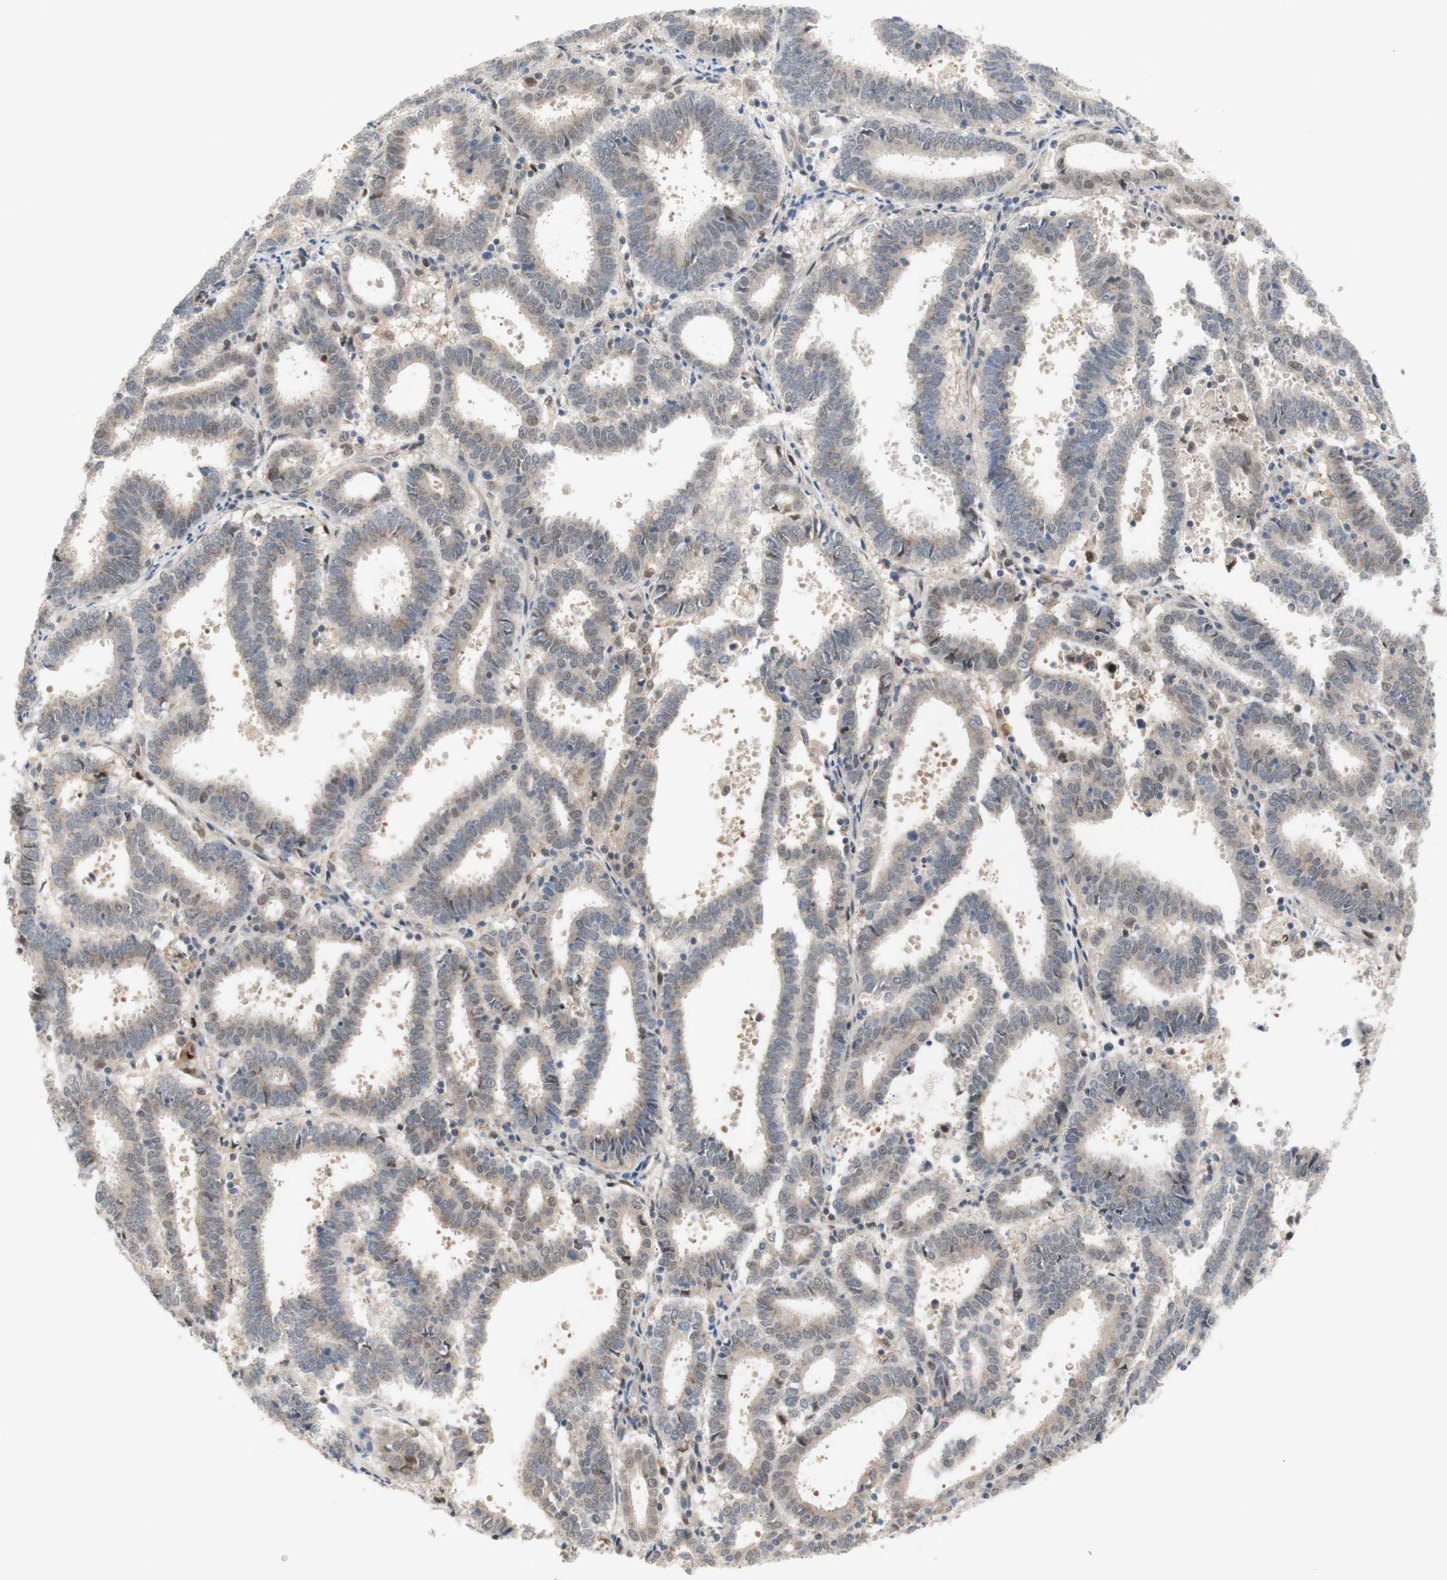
{"staining": {"intensity": "weak", "quantity": "25%-75%", "location": "nuclear"}, "tissue": "endometrial cancer", "cell_type": "Tumor cells", "image_type": "cancer", "snomed": [{"axis": "morphology", "description": "Adenocarcinoma, NOS"}, {"axis": "topography", "description": "Uterus"}], "caption": "An image showing weak nuclear expression in approximately 25%-75% of tumor cells in endometrial cancer, as visualized by brown immunohistochemical staining.", "gene": "RFNG", "patient": {"sex": "female", "age": 83}}